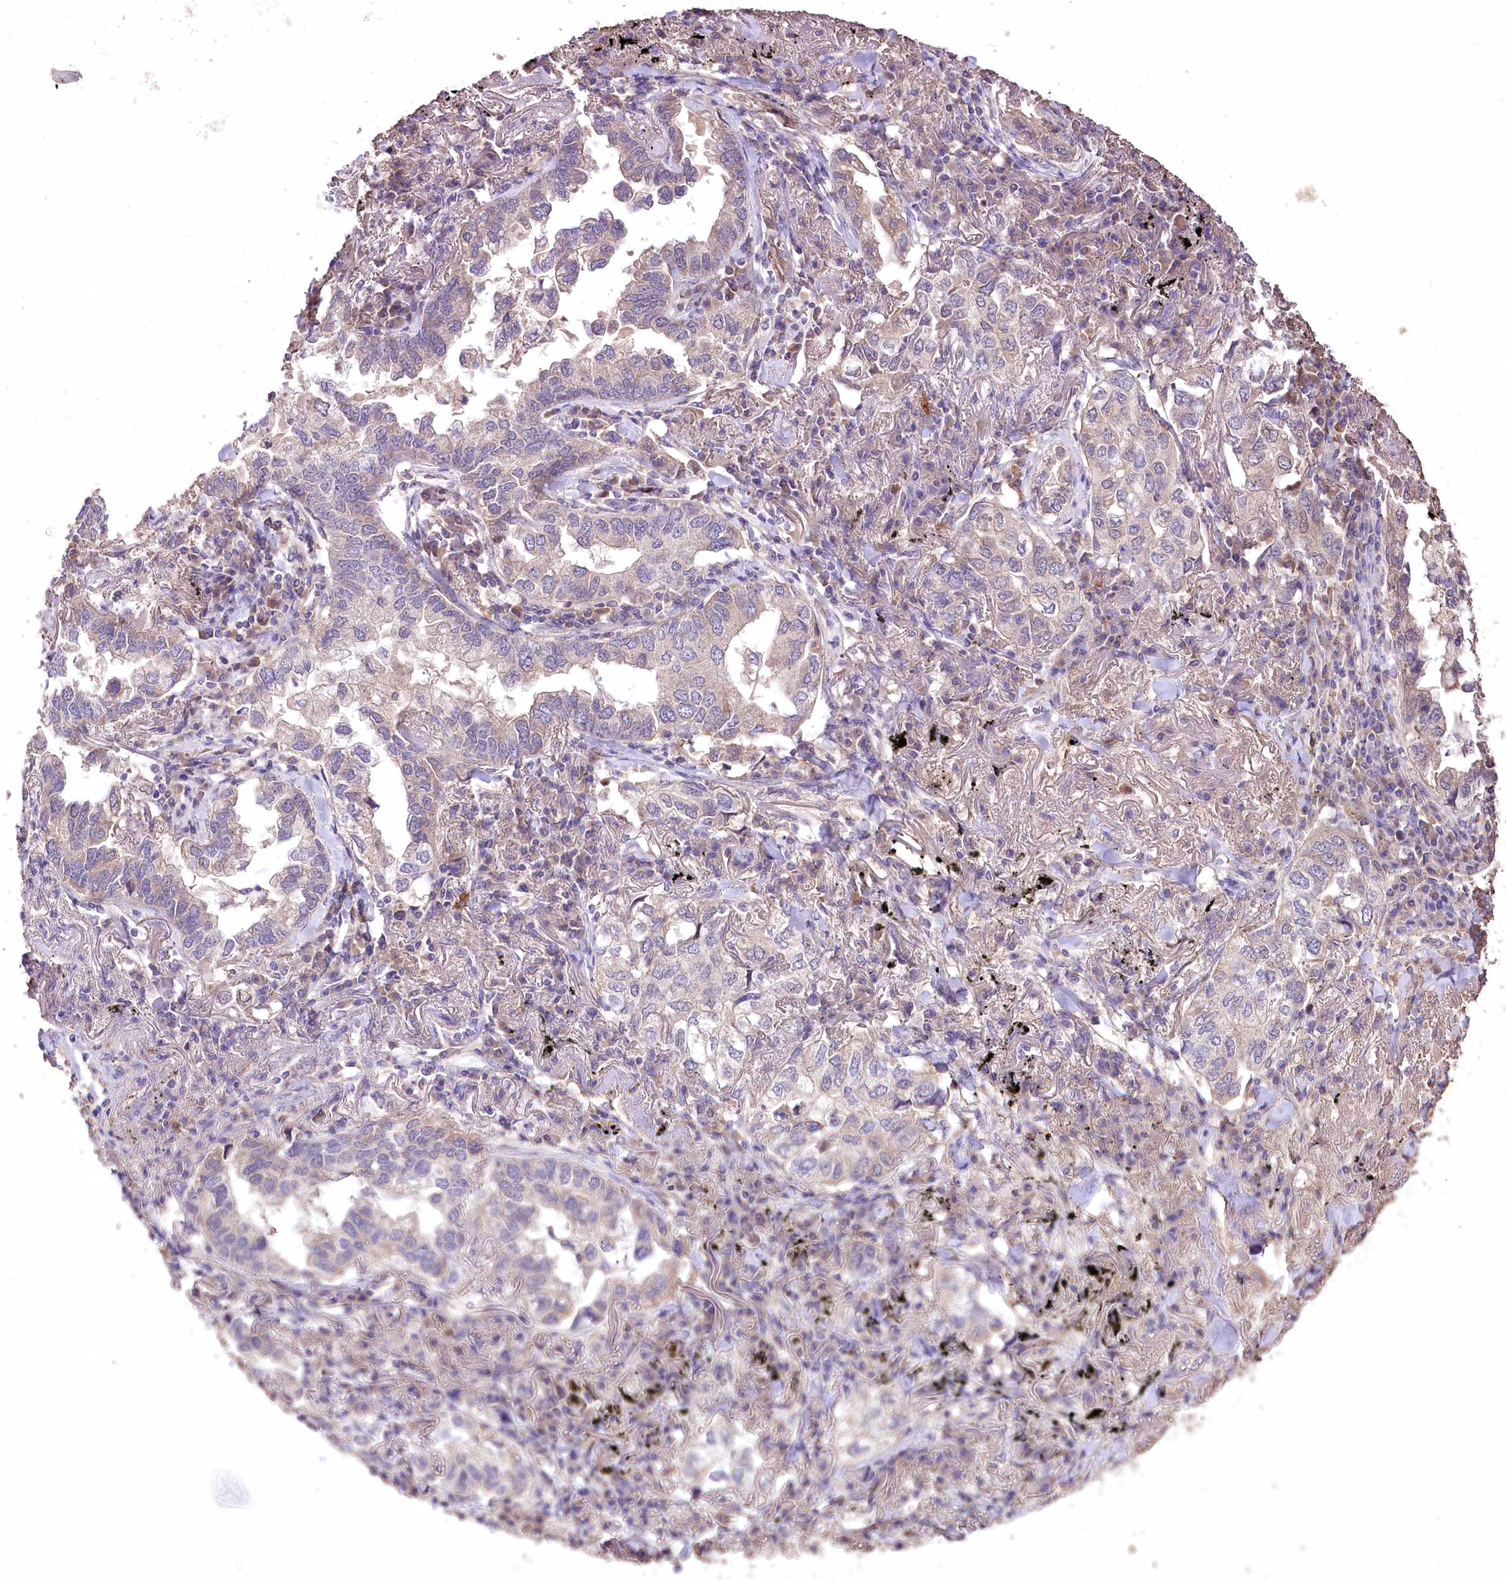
{"staining": {"intensity": "weak", "quantity": "25%-75%", "location": "cytoplasmic/membranous"}, "tissue": "lung cancer", "cell_type": "Tumor cells", "image_type": "cancer", "snomed": [{"axis": "morphology", "description": "Adenocarcinoma, NOS"}, {"axis": "topography", "description": "Lung"}], "caption": "Lung cancer tissue reveals weak cytoplasmic/membranous expression in about 25%-75% of tumor cells, visualized by immunohistochemistry. Nuclei are stained in blue.", "gene": "PCYOX1L", "patient": {"sex": "male", "age": 65}}